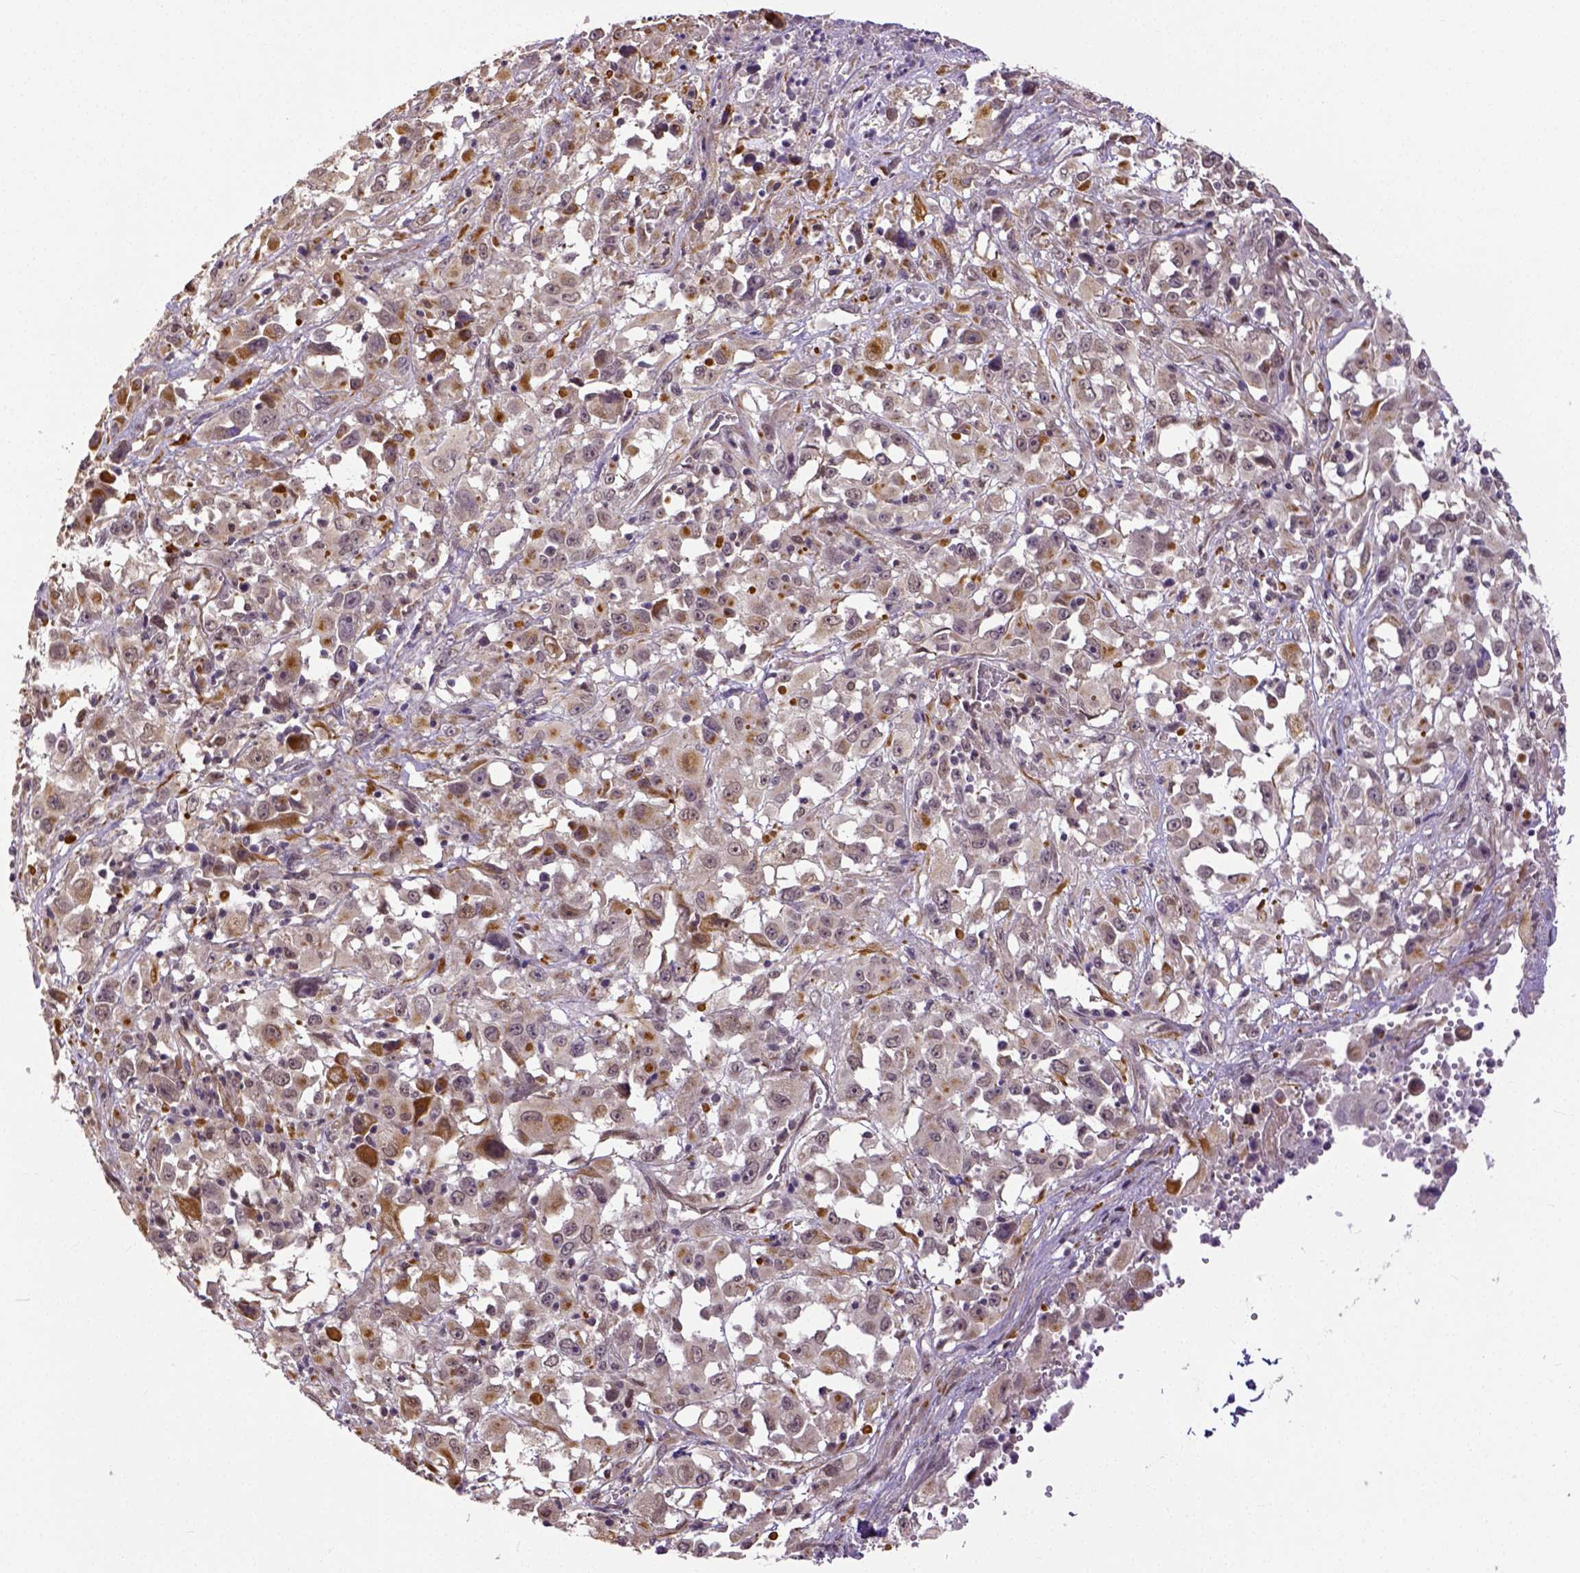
{"staining": {"intensity": "weak", "quantity": ">75%", "location": "cytoplasmic/membranous"}, "tissue": "melanoma", "cell_type": "Tumor cells", "image_type": "cancer", "snomed": [{"axis": "morphology", "description": "Malignant melanoma, Metastatic site"}, {"axis": "topography", "description": "Soft tissue"}], "caption": "Melanoma stained for a protein (brown) shows weak cytoplasmic/membranous positive positivity in about >75% of tumor cells.", "gene": "DICER1", "patient": {"sex": "male", "age": 50}}